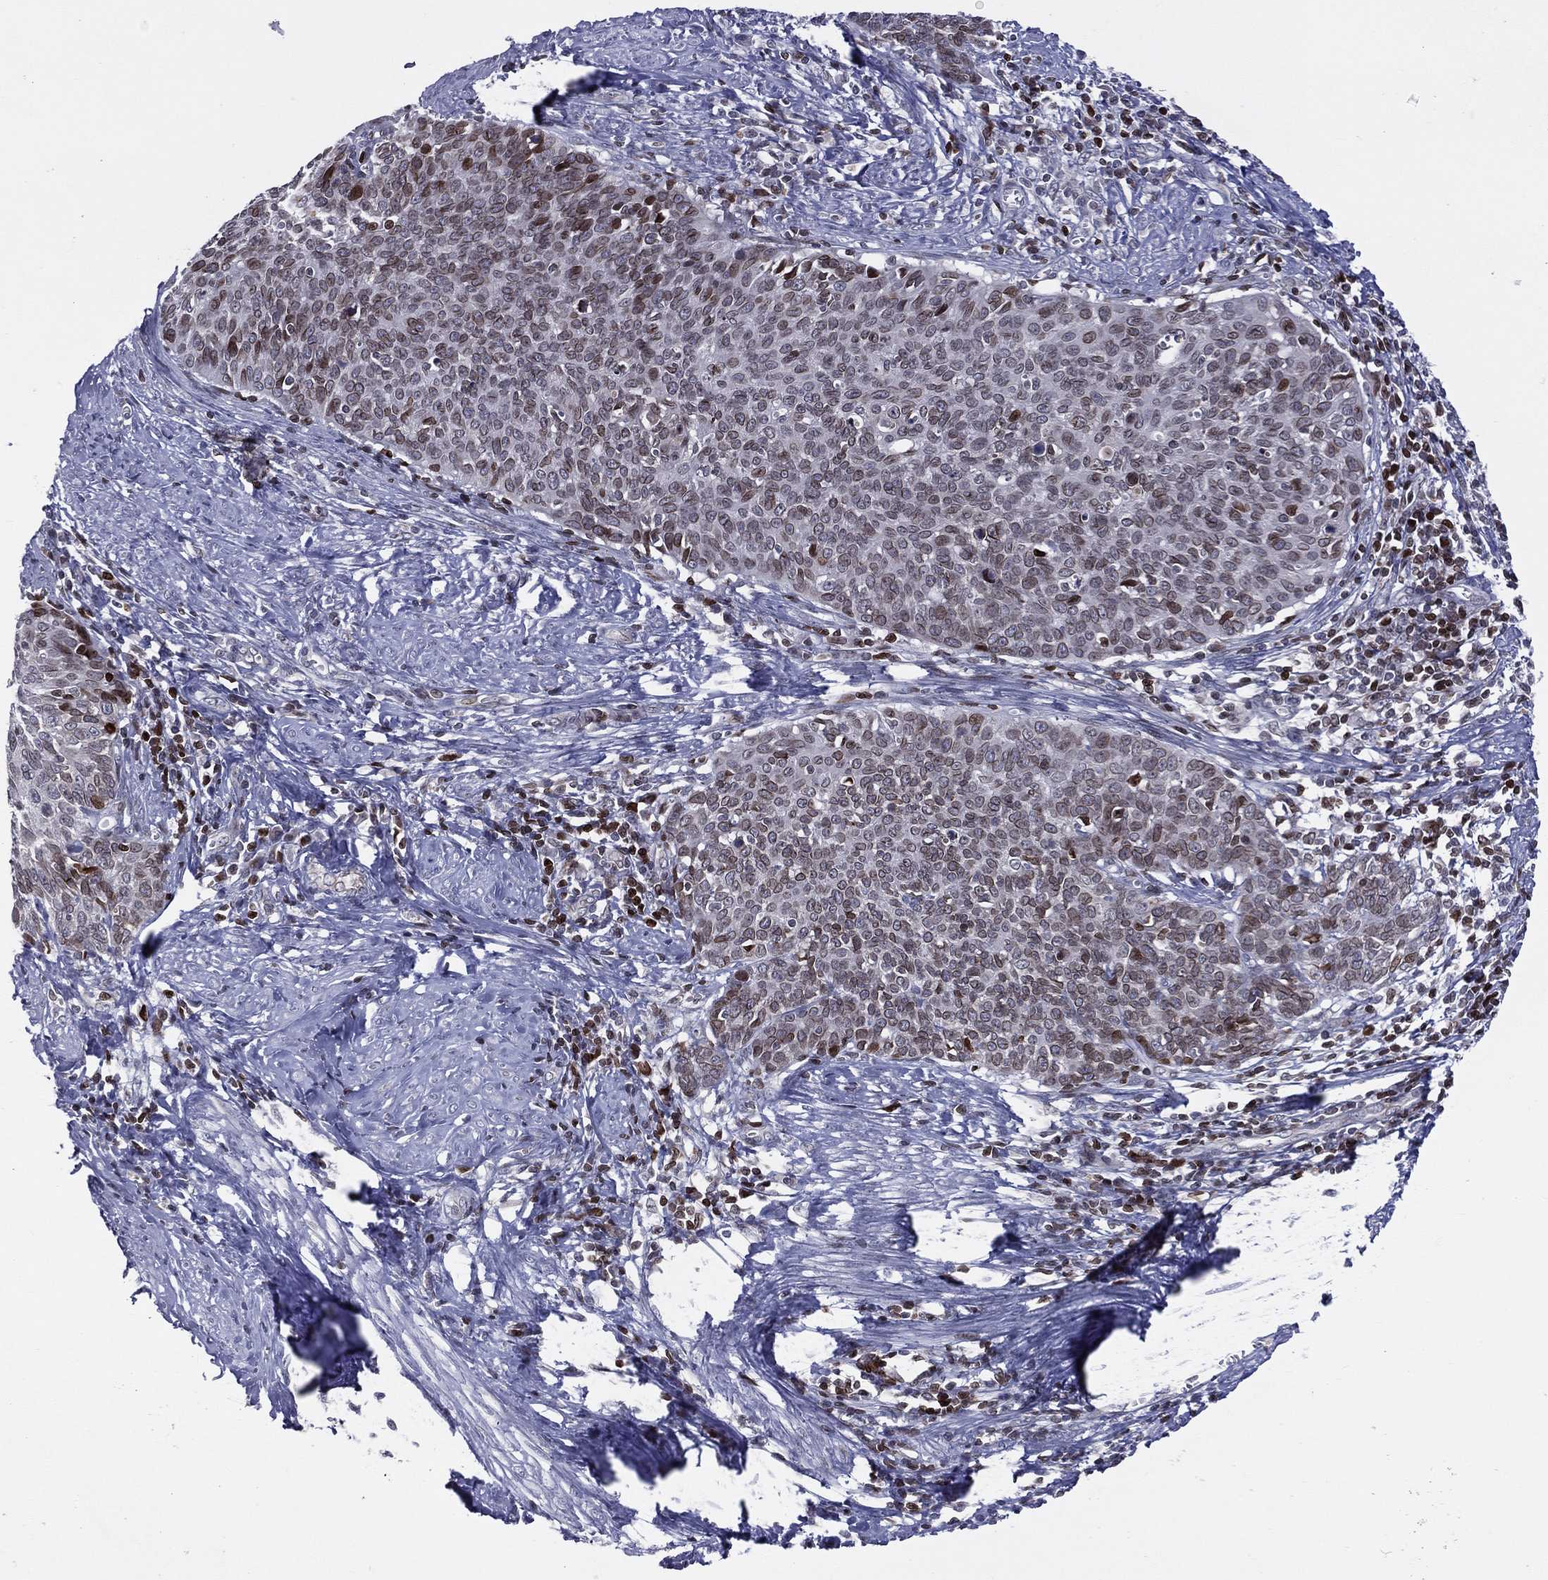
{"staining": {"intensity": "moderate", "quantity": "<25%", "location": "nuclear"}, "tissue": "cervical cancer", "cell_type": "Tumor cells", "image_type": "cancer", "snomed": [{"axis": "morphology", "description": "Normal tissue, NOS"}, {"axis": "morphology", "description": "Squamous cell carcinoma, NOS"}, {"axis": "topography", "description": "Cervix"}], "caption": "The image exhibits staining of cervical squamous cell carcinoma, revealing moderate nuclear protein positivity (brown color) within tumor cells.", "gene": "DBF4B", "patient": {"sex": "female", "age": 39}}